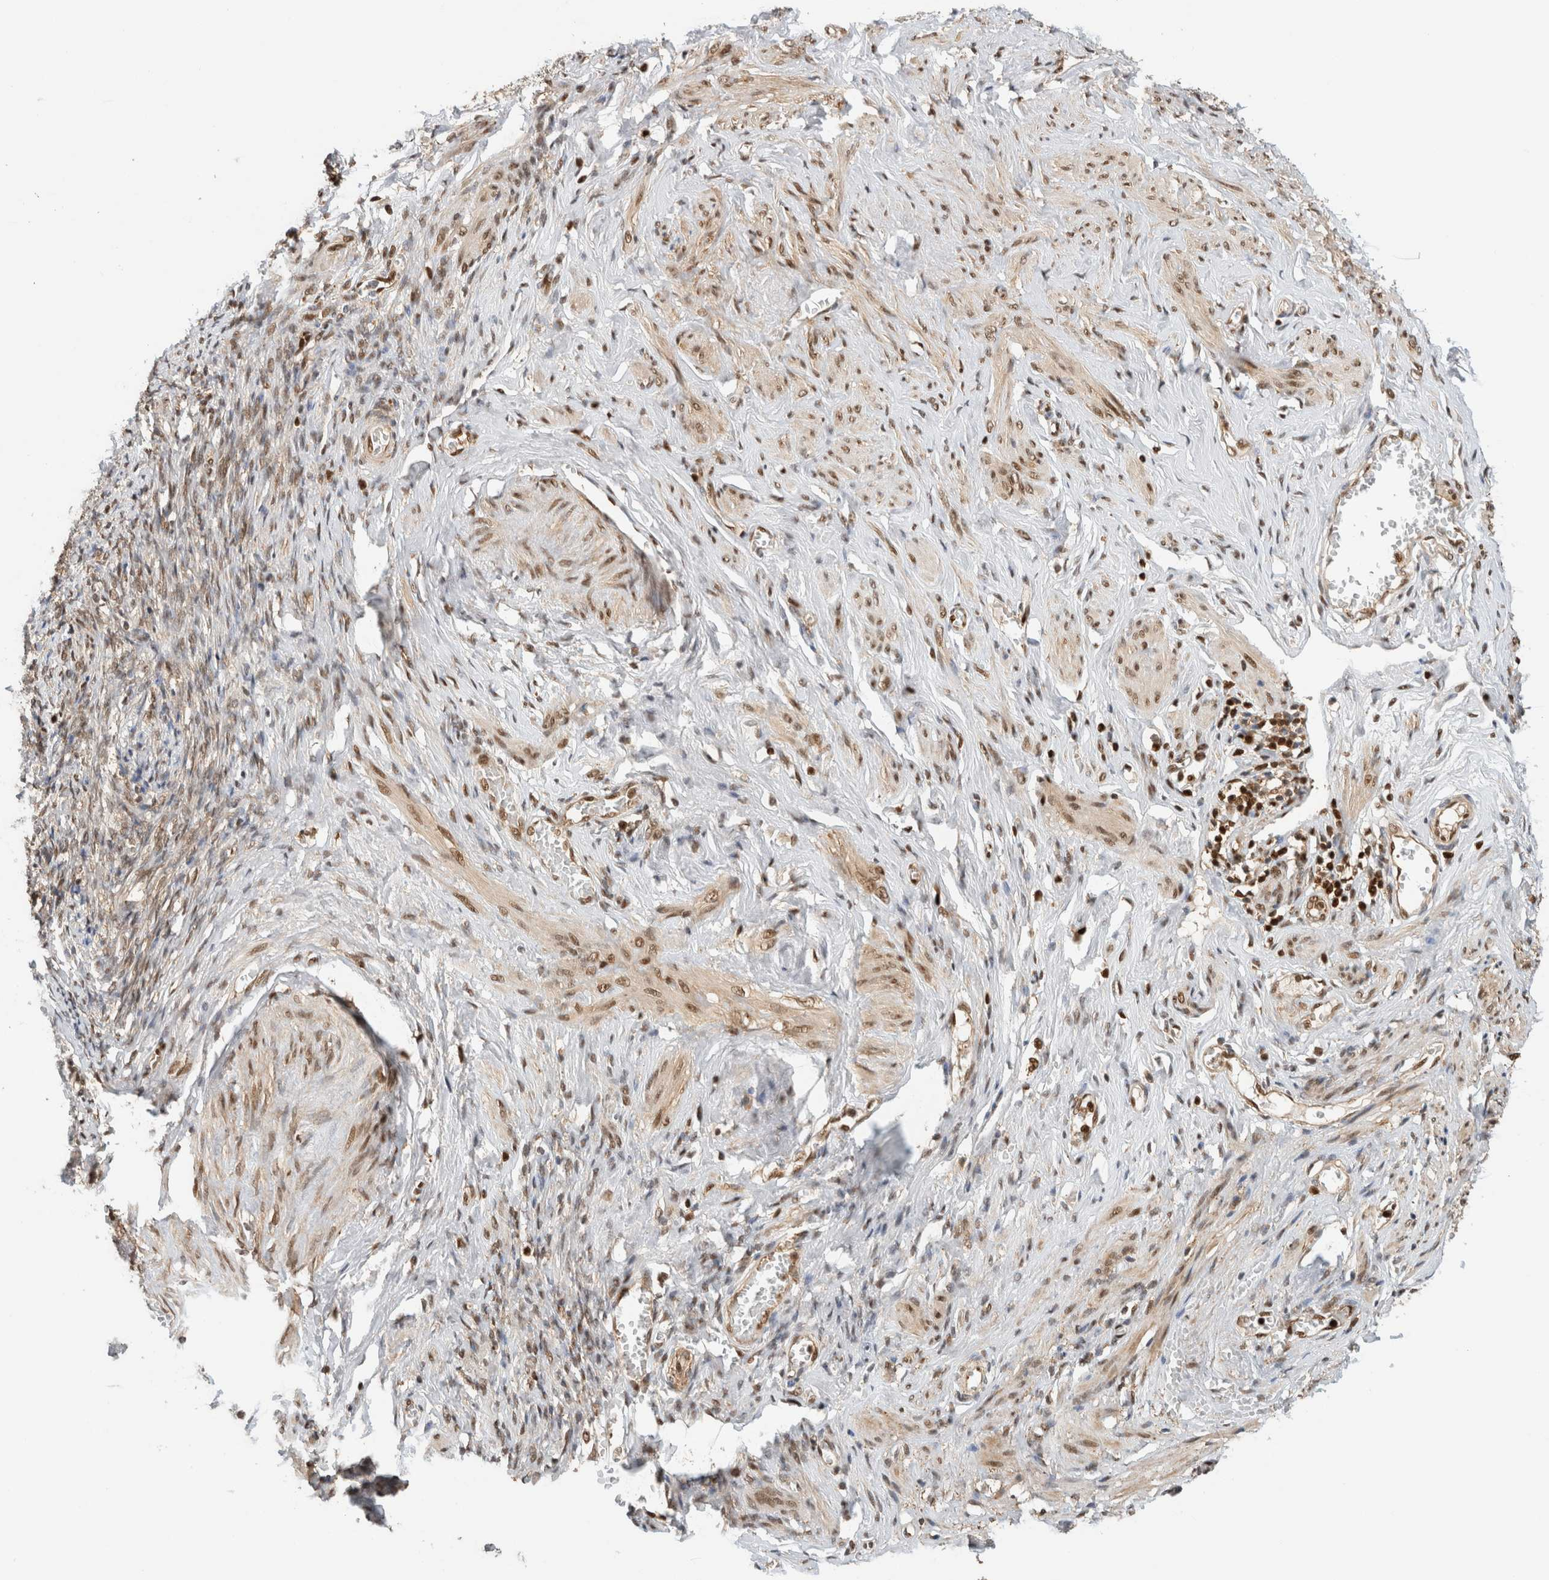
{"staining": {"intensity": "moderate", "quantity": "25%-75%", "location": "cytoplasmic/membranous,nuclear"}, "tissue": "adipose tissue", "cell_type": "Adipocytes", "image_type": "normal", "snomed": [{"axis": "morphology", "description": "Normal tissue, NOS"}, {"axis": "topography", "description": "Vascular tissue"}, {"axis": "topography", "description": "Fallopian tube"}, {"axis": "topography", "description": "Ovary"}], "caption": "A high-resolution photomicrograph shows IHC staining of benign adipose tissue, which demonstrates moderate cytoplasmic/membranous,nuclear staining in about 25%-75% of adipocytes.", "gene": "SNRNP40", "patient": {"sex": "female", "age": 67}}